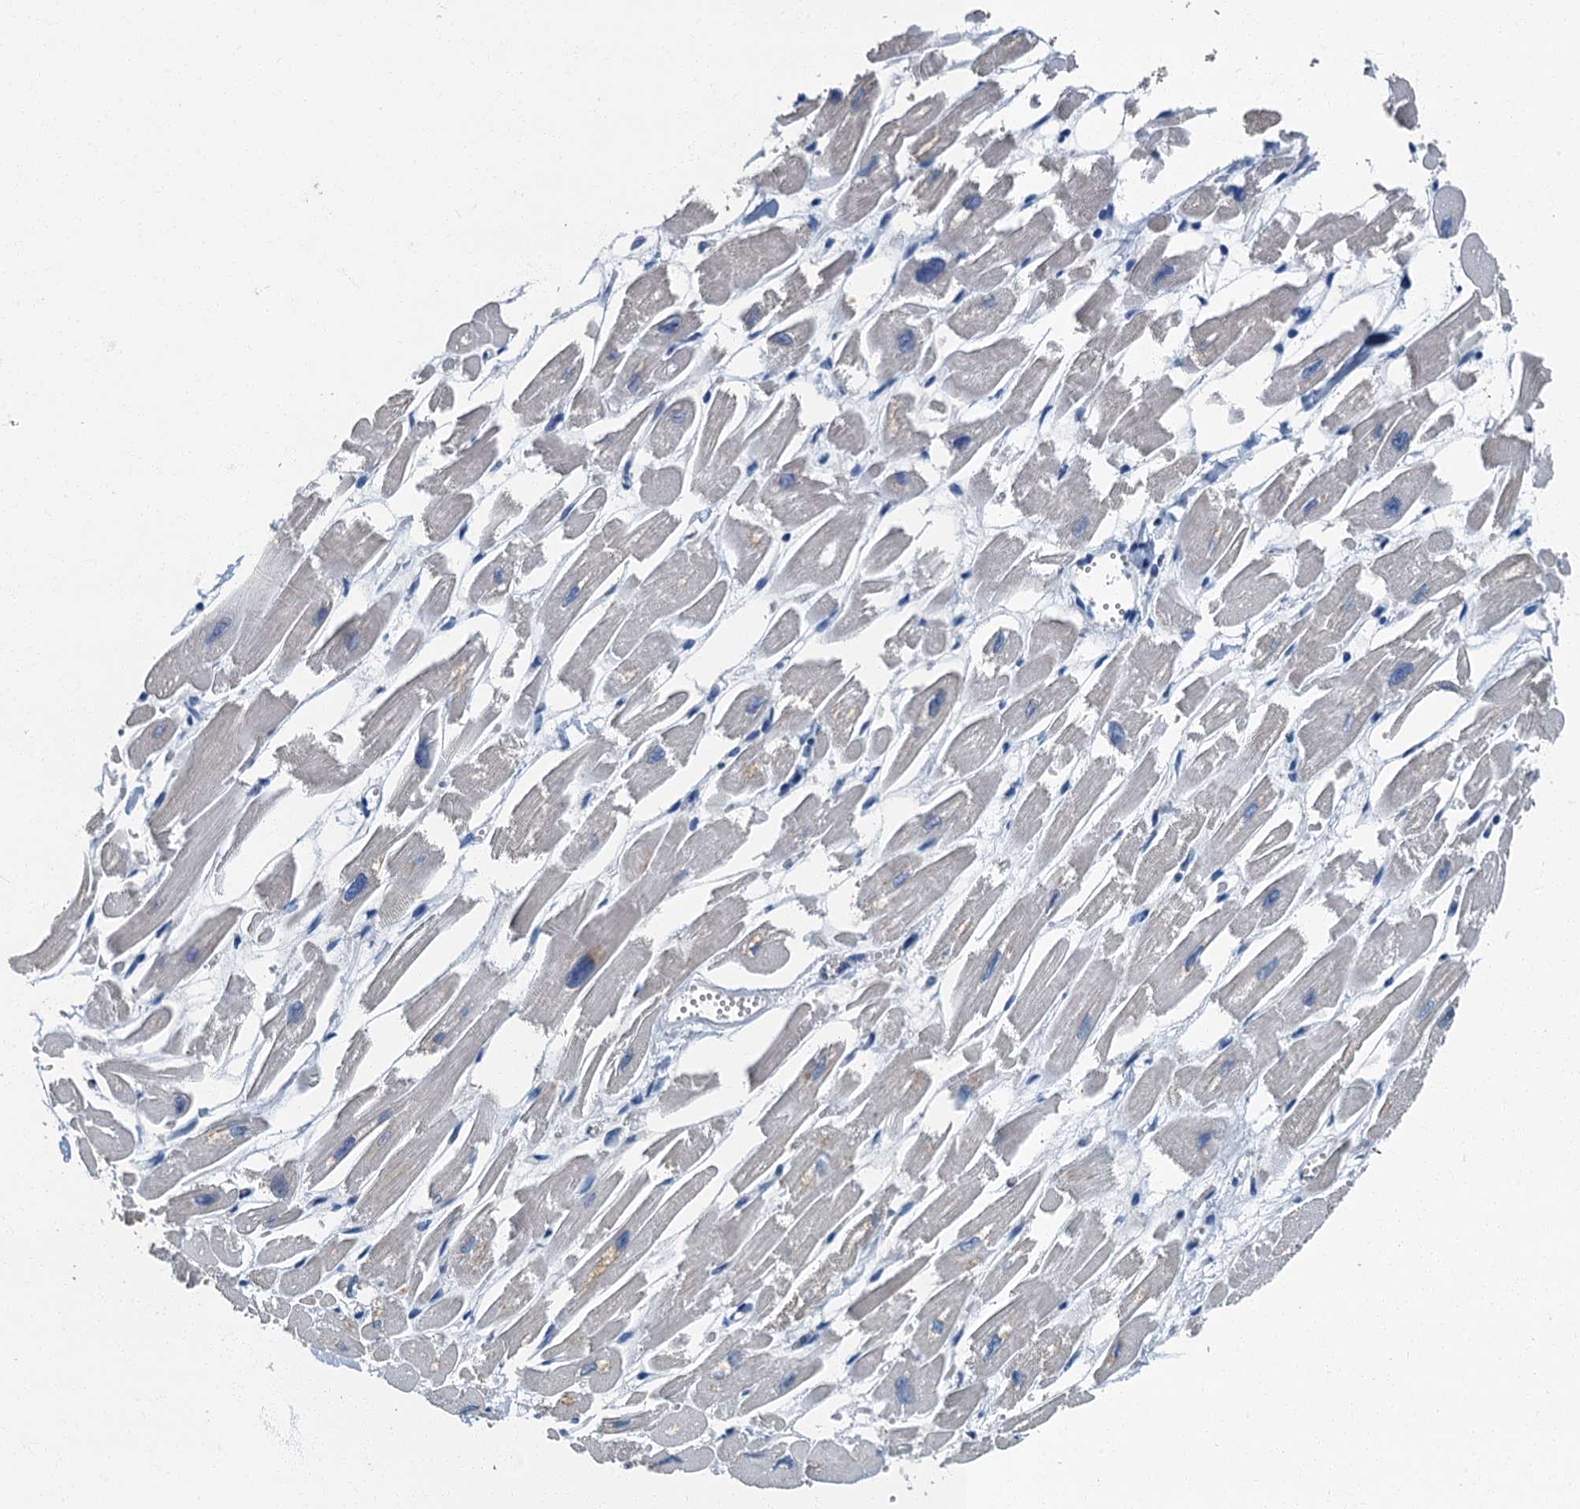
{"staining": {"intensity": "negative", "quantity": "none", "location": "none"}, "tissue": "heart muscle", "cell_type": "Cardiomyocytes", "image_type": "normal", "snomed": [{"axis": "morphology", "description": "Normal tissue, NOS"}, {"axis": "topography", "description": "Heart"}], "caption": "Immunohistochemical staining of normal human heart muscle shows no significant staining in cardiomyocytes. Nuclei are stained in blue.", "gene": "GADL1", "patient": {"sex": "male", "age": 54}}